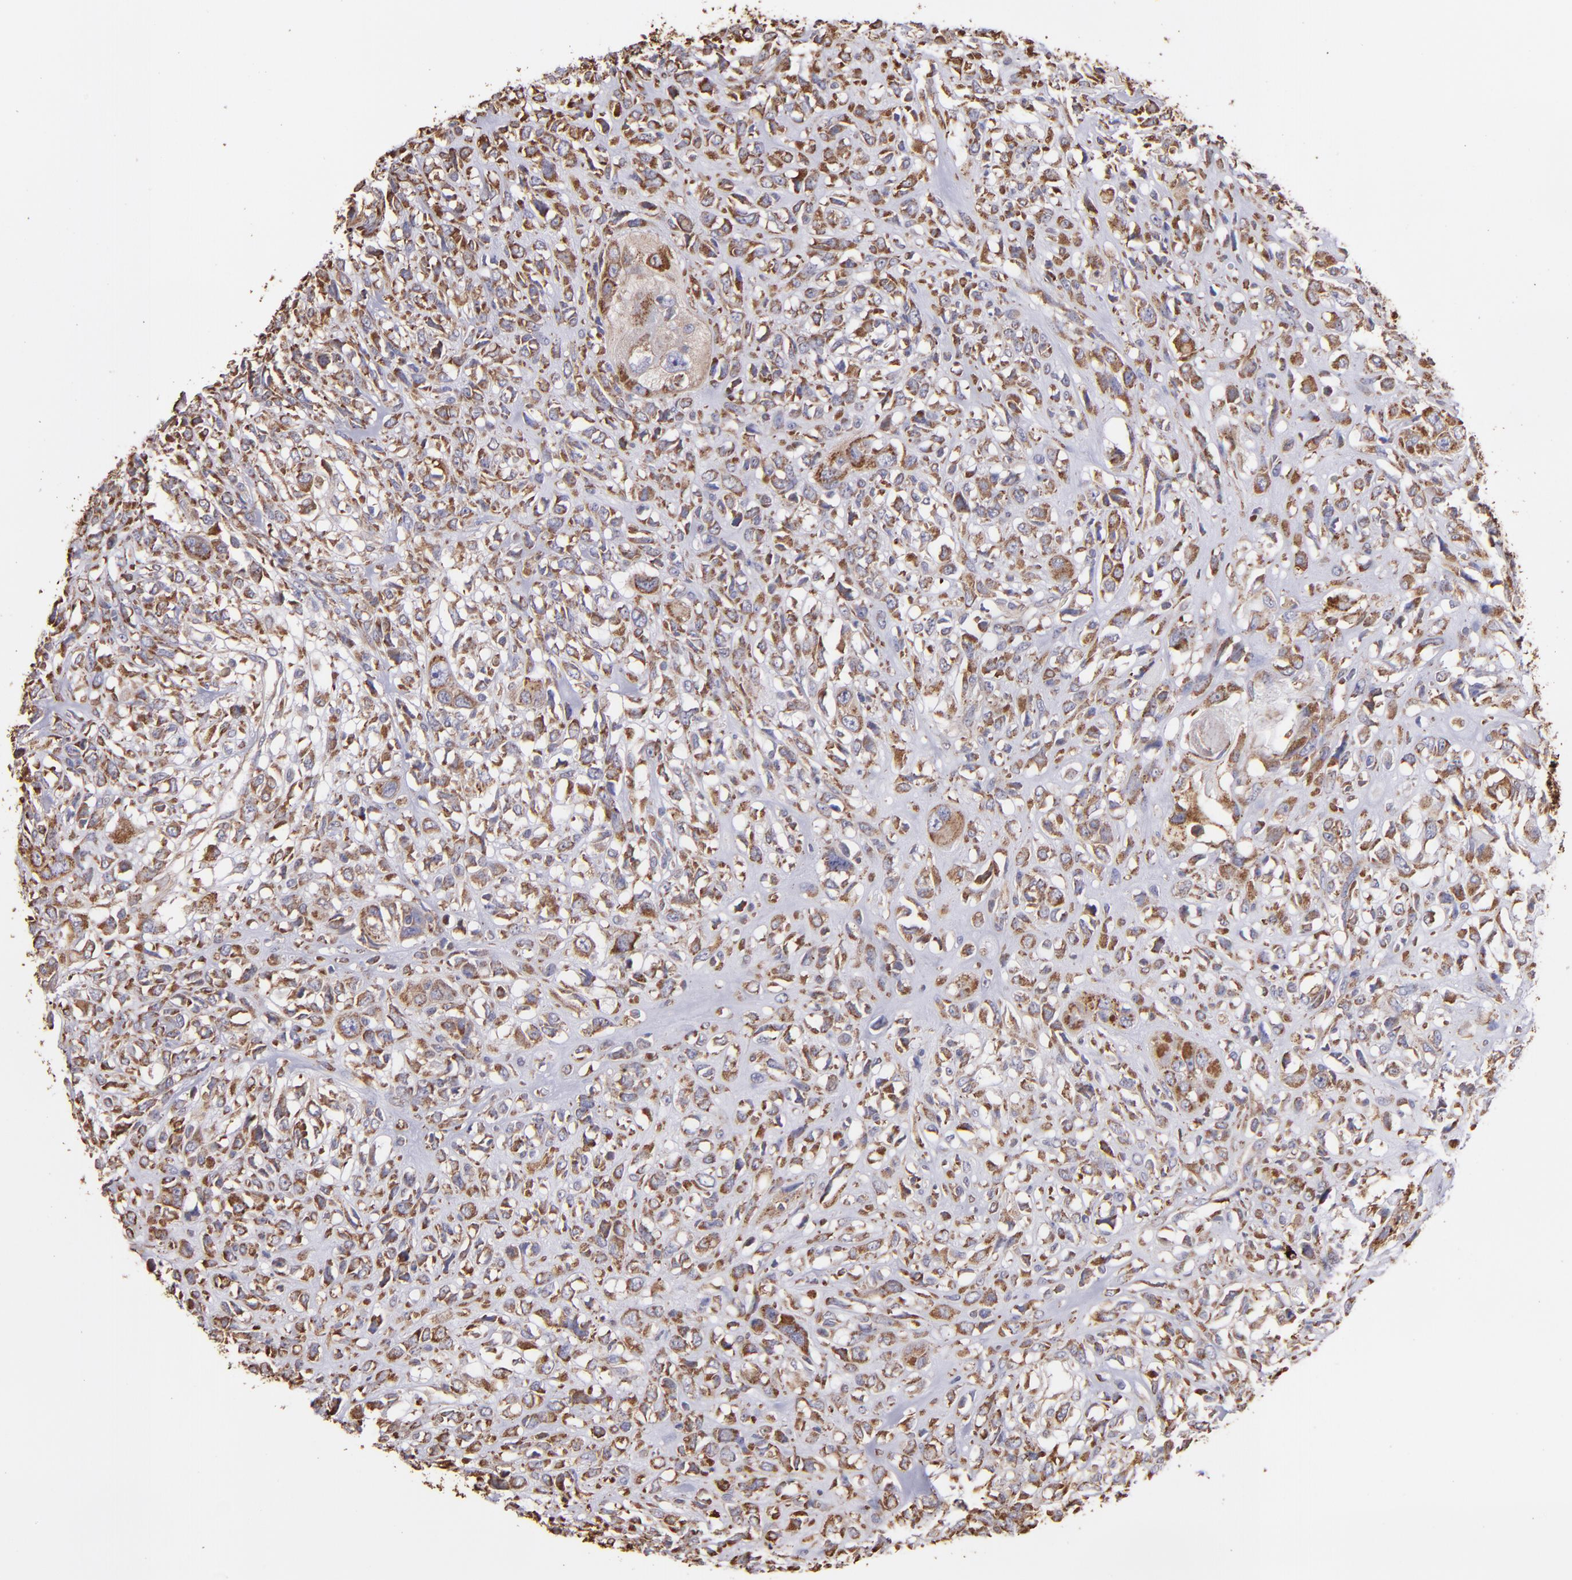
{"staining": {"intensity": "weak", "quantity": ">75%", "location": "cytoplasmic/membranous"}, "tissue": "head and neck cancer", "cell_type": "Tumor cells", "image_type": "cancer", "snomed": [{"axis": "morphology", "description": "Neoplasm, malignant, NOS"}, {"axis": "topography", "description": "Salivary gland"}, {"axis": "topography", "description": "Head-Neck"}], "caption": "A low amount of weak cytoplasmic/membranous expression is appreciated in approximately >75% of tumor cells in malignant neoplasm (head and neck) tissue. (IHC, brightfield microscopy, high magnification).", "gene": "MAOB", "patient": {"sex": "male", "age": 43}}